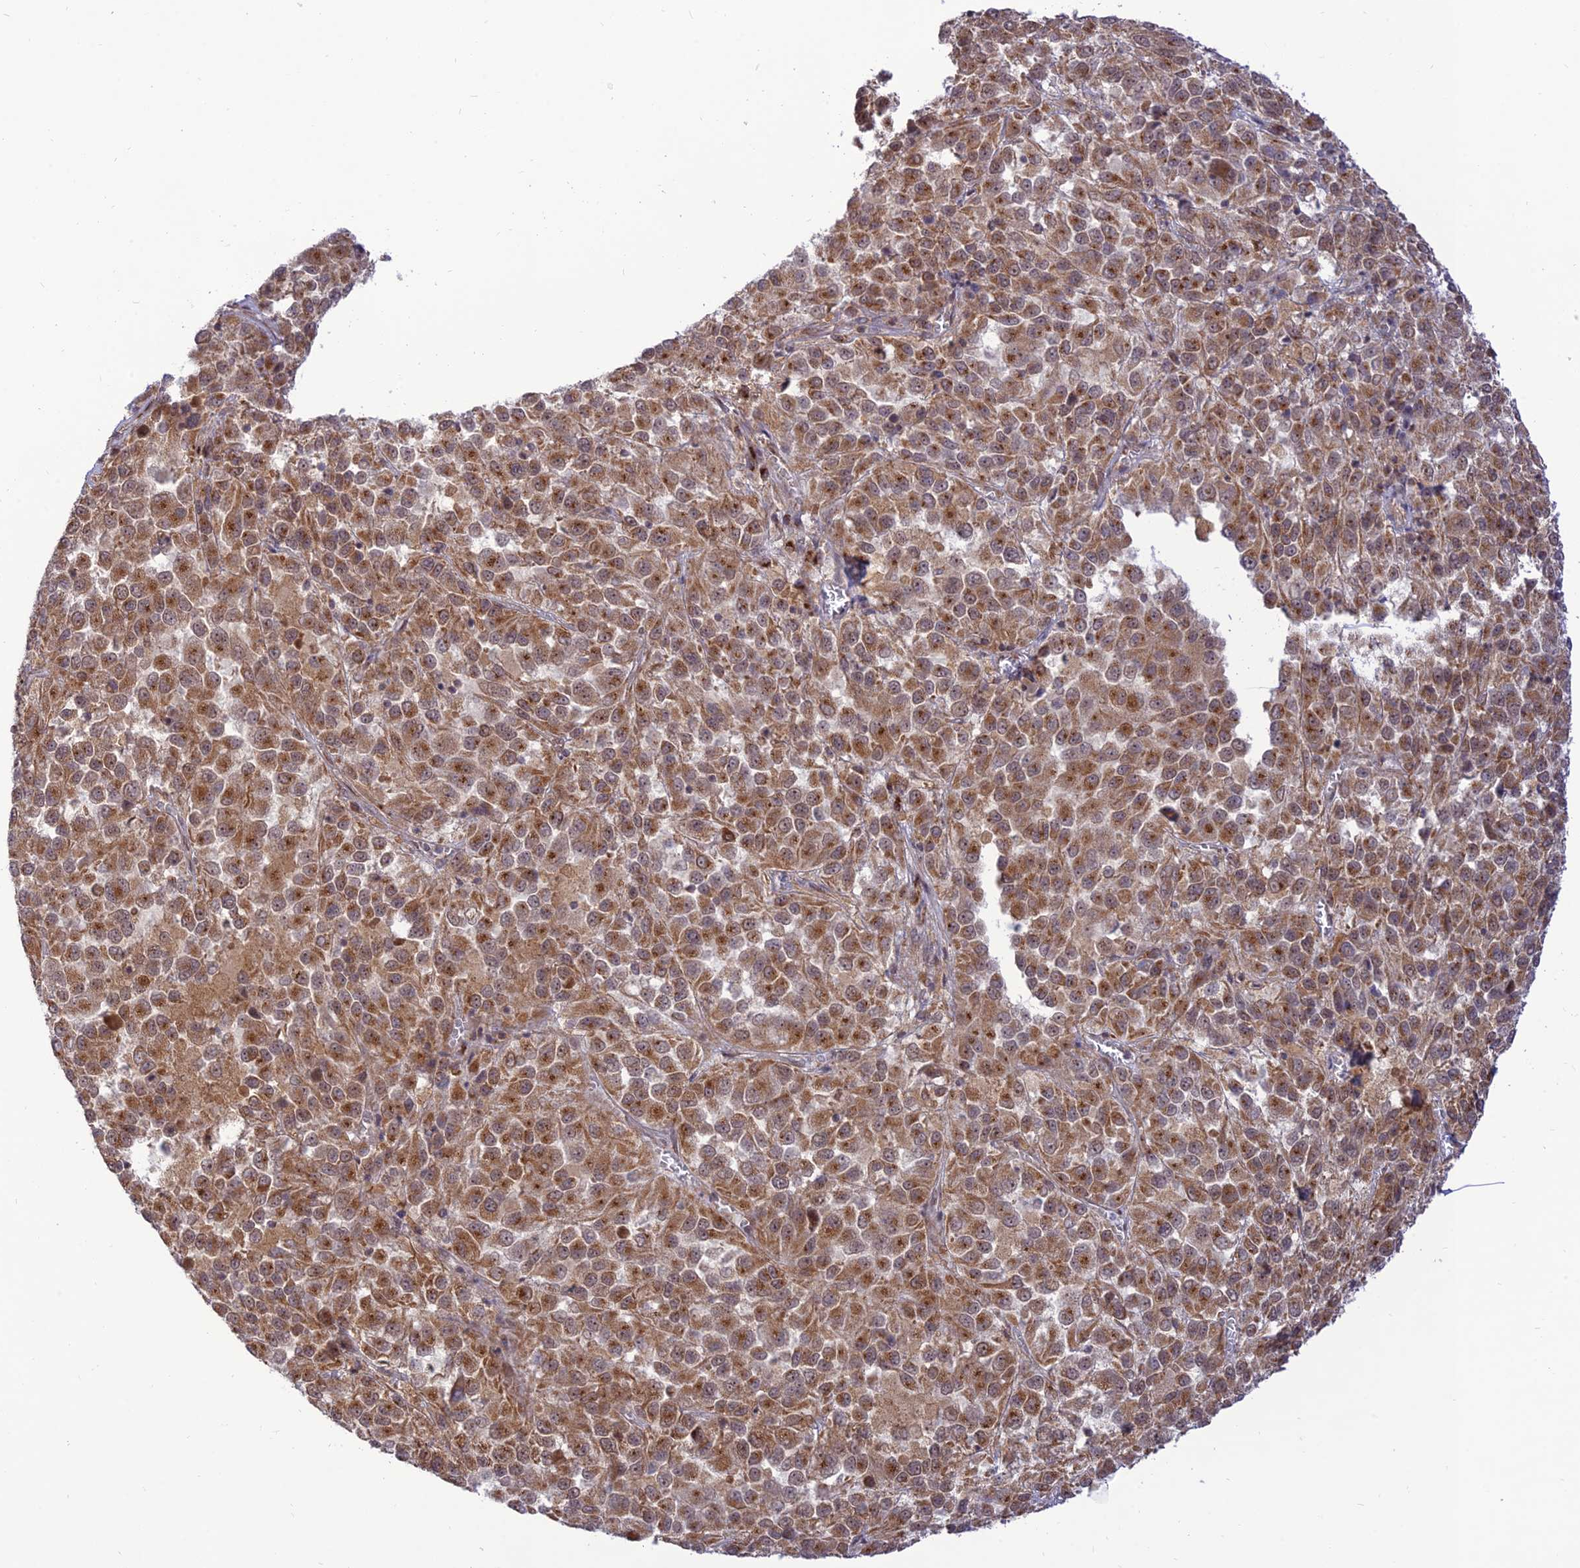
{"staining": {"intensity": "moderate", "quantity": ">75%", "location": "cytoplasmic/membranous"}, "tissue": "melanoma", "cell_type": "Tumor cells", "image_type": "cancer", "snomed": [{"axis": "morphology", "description": "Malignant melanoma, Metastatic site"}, {"axis": "topography", "description": "Lung"}], "caption": "Moderate cytoplasmic/membranous protein staining is appreciated in approximately >75% of tumor cells in malignant melanoma (metastatic site). (IHC, brightfield microscopy, high magnification).", "gene": "GOLGA3", "patient": {"sex": "male", "age": 64}}